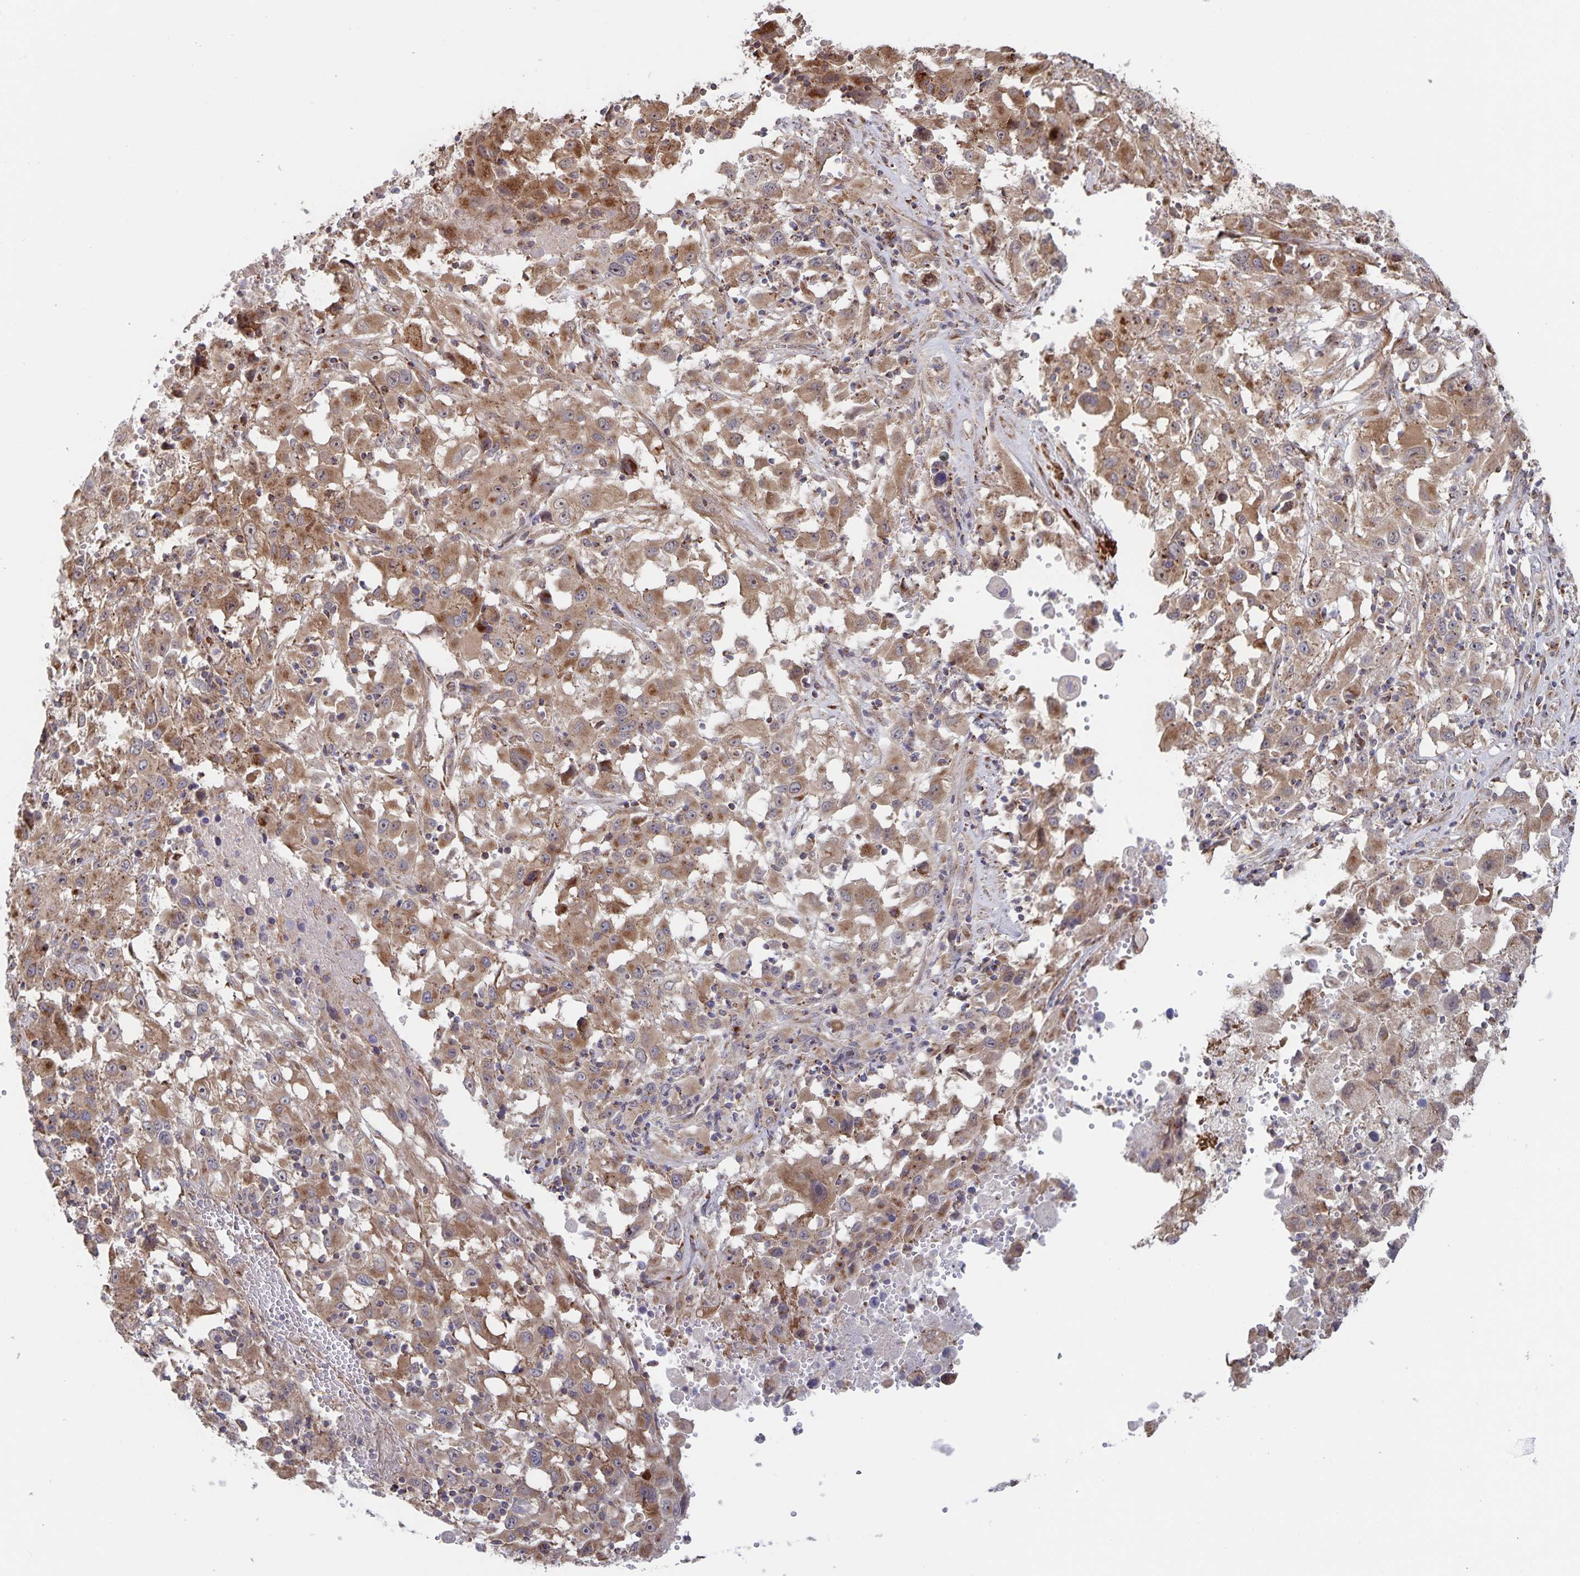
{"staining": {"intensity": "moderate", "quantity": ">75%", "location": "cytoplasmic/membranous"}, "tissue": "melanoma", "cell_type": "Tumor cells", "image_type": "cancer", "snomed": [{"axis": "morphology", "description": "Malignant melanoma, Metastatic site"}, {"axis": "topography", "description": "Soft tissue"}], "caption": "IHC (DAB) staining of human malignant melanoma (metastatic site) exhibits moderate cytoplasmic/membranous protein expression in about >75% of tumor cells.", "gene": "ACACA", "patient": {"sex": "male", "age": 50}}